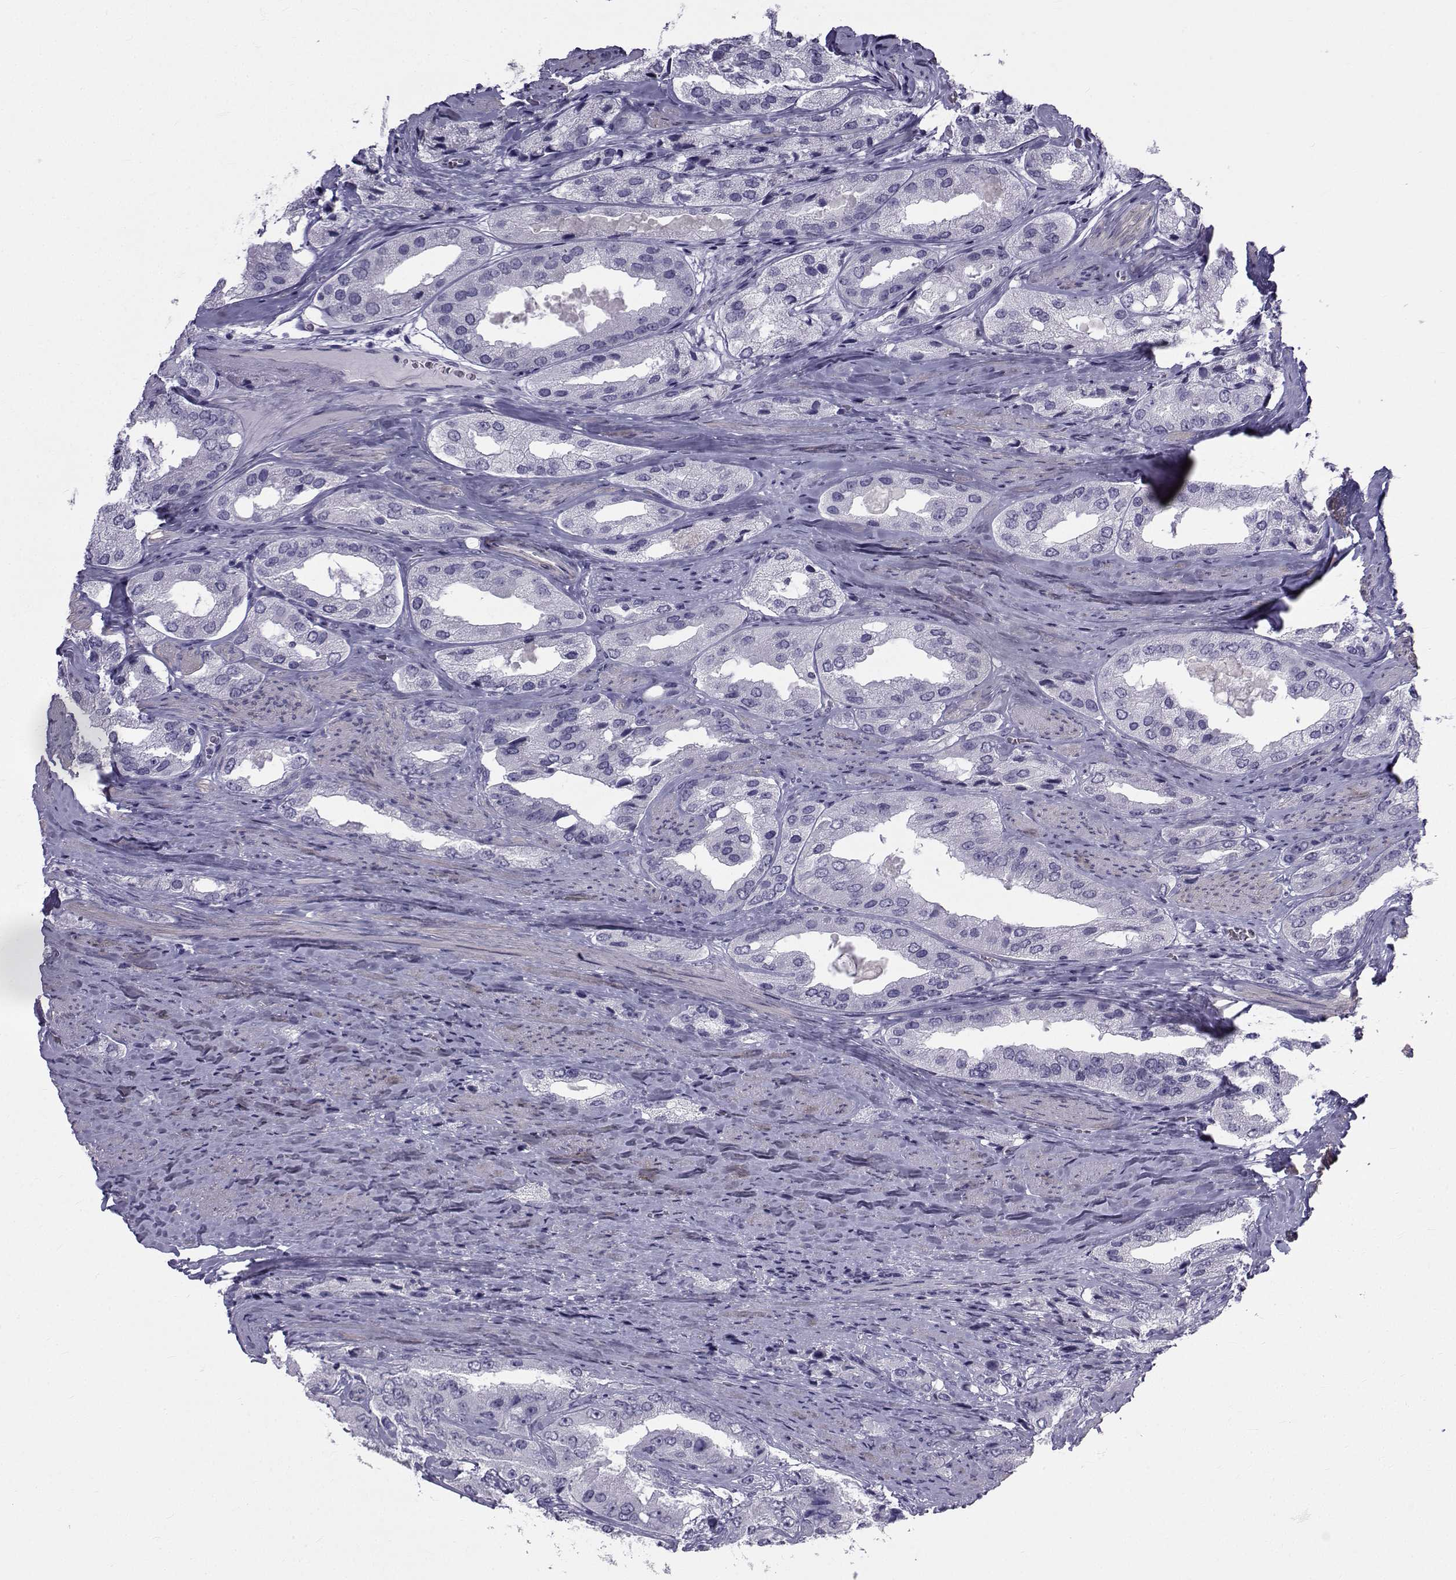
{"staining": {"intensity": "negative", "quantity": "none", "location": "none"}, "tissue": "prostate cancer", "cell_type": "Tumor cells", "image_type": "cancer", "snomed": [{"axis": "morphology", "description": "Adenocarcinoma, Low grade"}, {"axis": "topography", "description": "Prostate"}], "caption": "IHC photomicrograph of neoplastic tissue: adenocarcinoma (low-grade) (prostate) stained with DAB (3,3'-diaminobenzidine) exhibits no significant protein expression in tumor cells.", "gene": "SPANXD", "patient": {"sex": "male", "age": 69}}